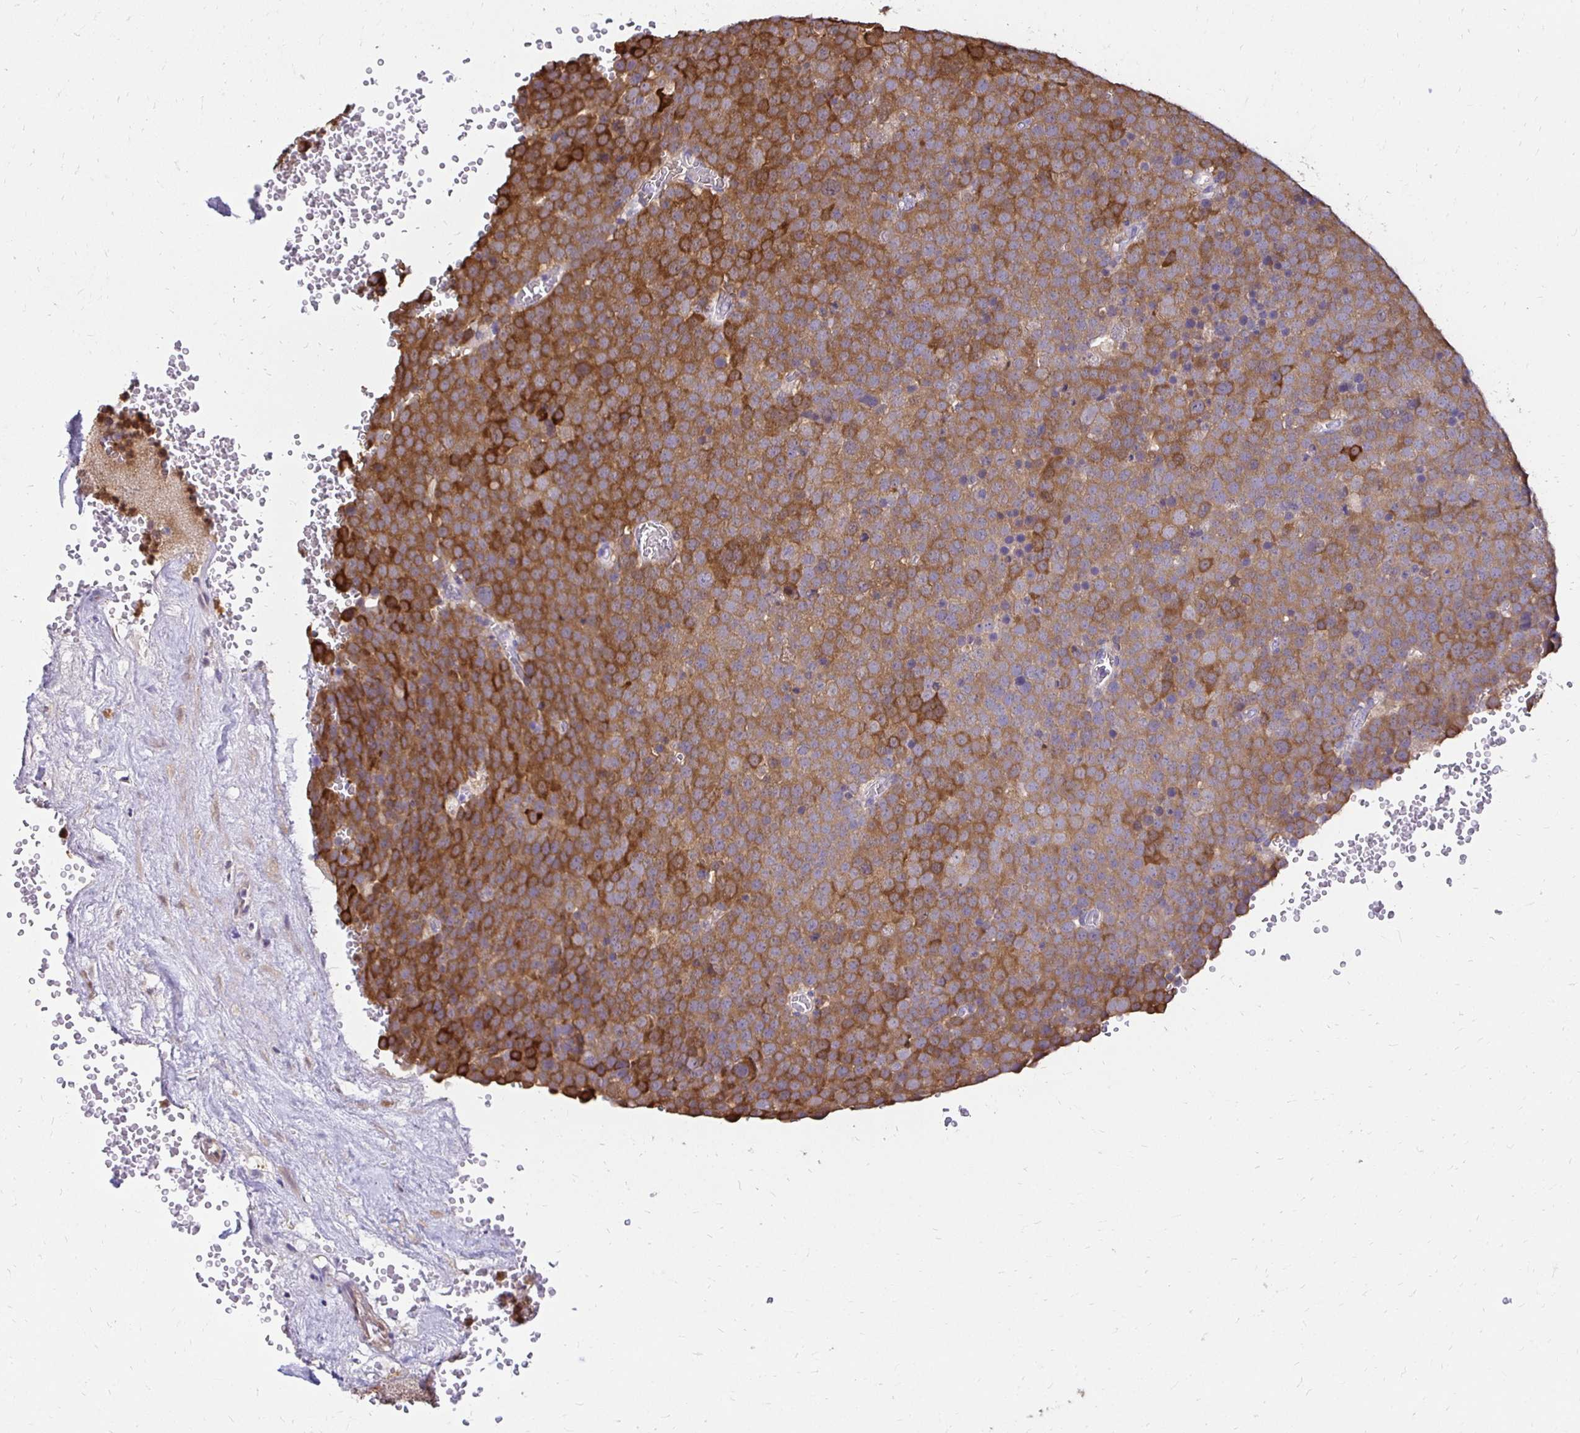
{"staining": {"intensity": "moderate", "quantity": ">75%", "location": "cytoplasmic/membranous"}, "tissue": "testis cancer", "cell_type": "Tumor cells", "image_type": "cancer", "snomed": [{"axis": "morphology", "description": "Seminoma, NOS"}, {"axis": "topography", "description": "Testis"}], "caption": "Protein expression analysis of human testis seminoma reveals moderate cytoplasmic/membranous staining in approximately >75% of tumor cells.", "gene": "TXN", "patient": {"sex": "male", "age": 71}}